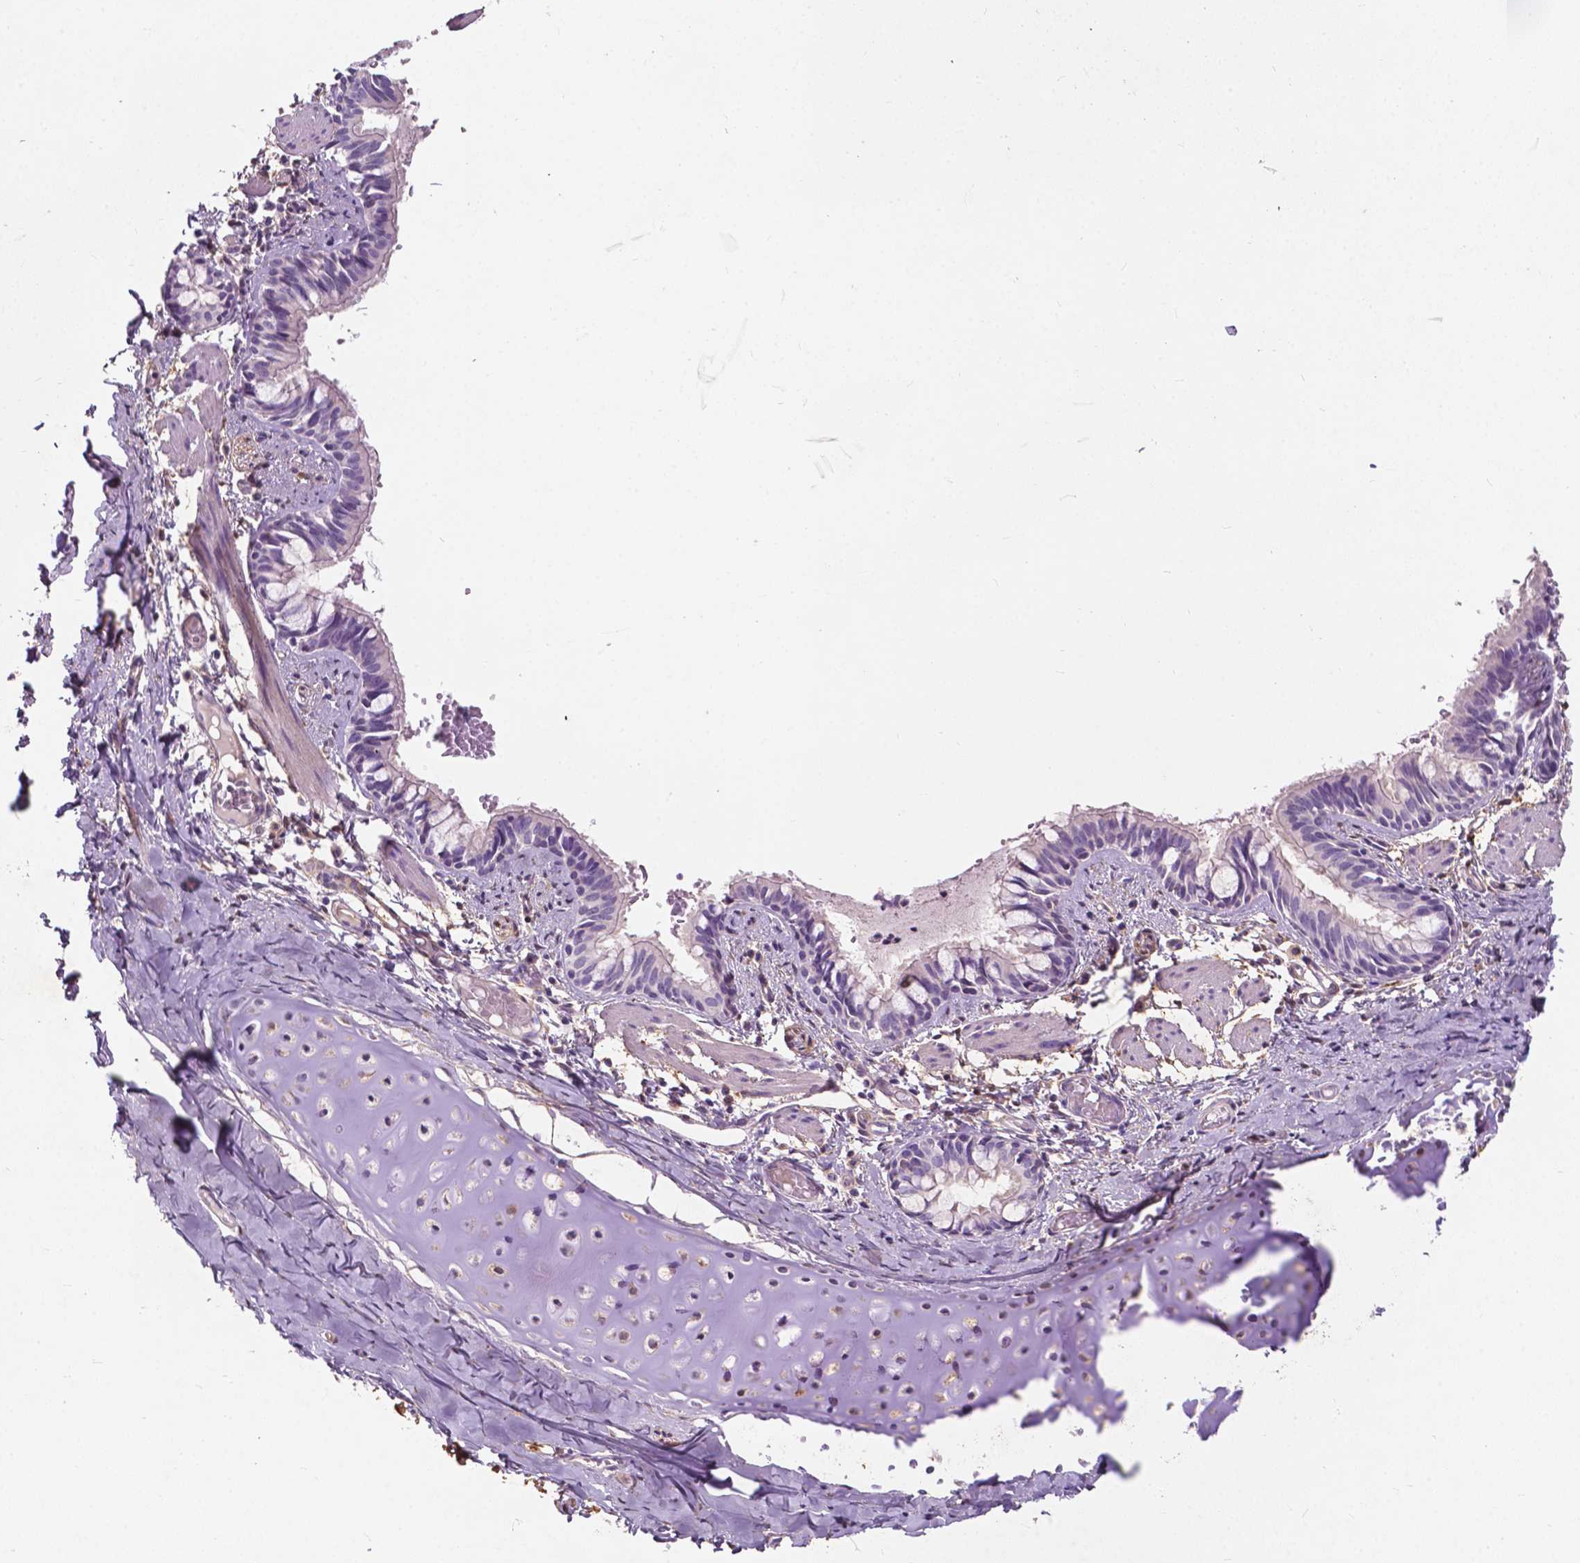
{"staining": {"intensity": "weak", "quantity": "<25%", "location": "cytoplasmic/membranous"}, "tissue": "bronchus", "cell_type": "Respiratory epithelial cells", "image_type": "normal", "snomed": [{"axis": "morphology", "description": "Normal tissue, NOS"}, {"axis": "topography", "description": "Bronchus"}], "caption": "This is a micrograph of immunohistochemistry staining of unremarkable bronchus, which shows no staining in respiratory epithelial cells.", "gene": "GPR37", "patient": {"sex": "male", "age": 1}}